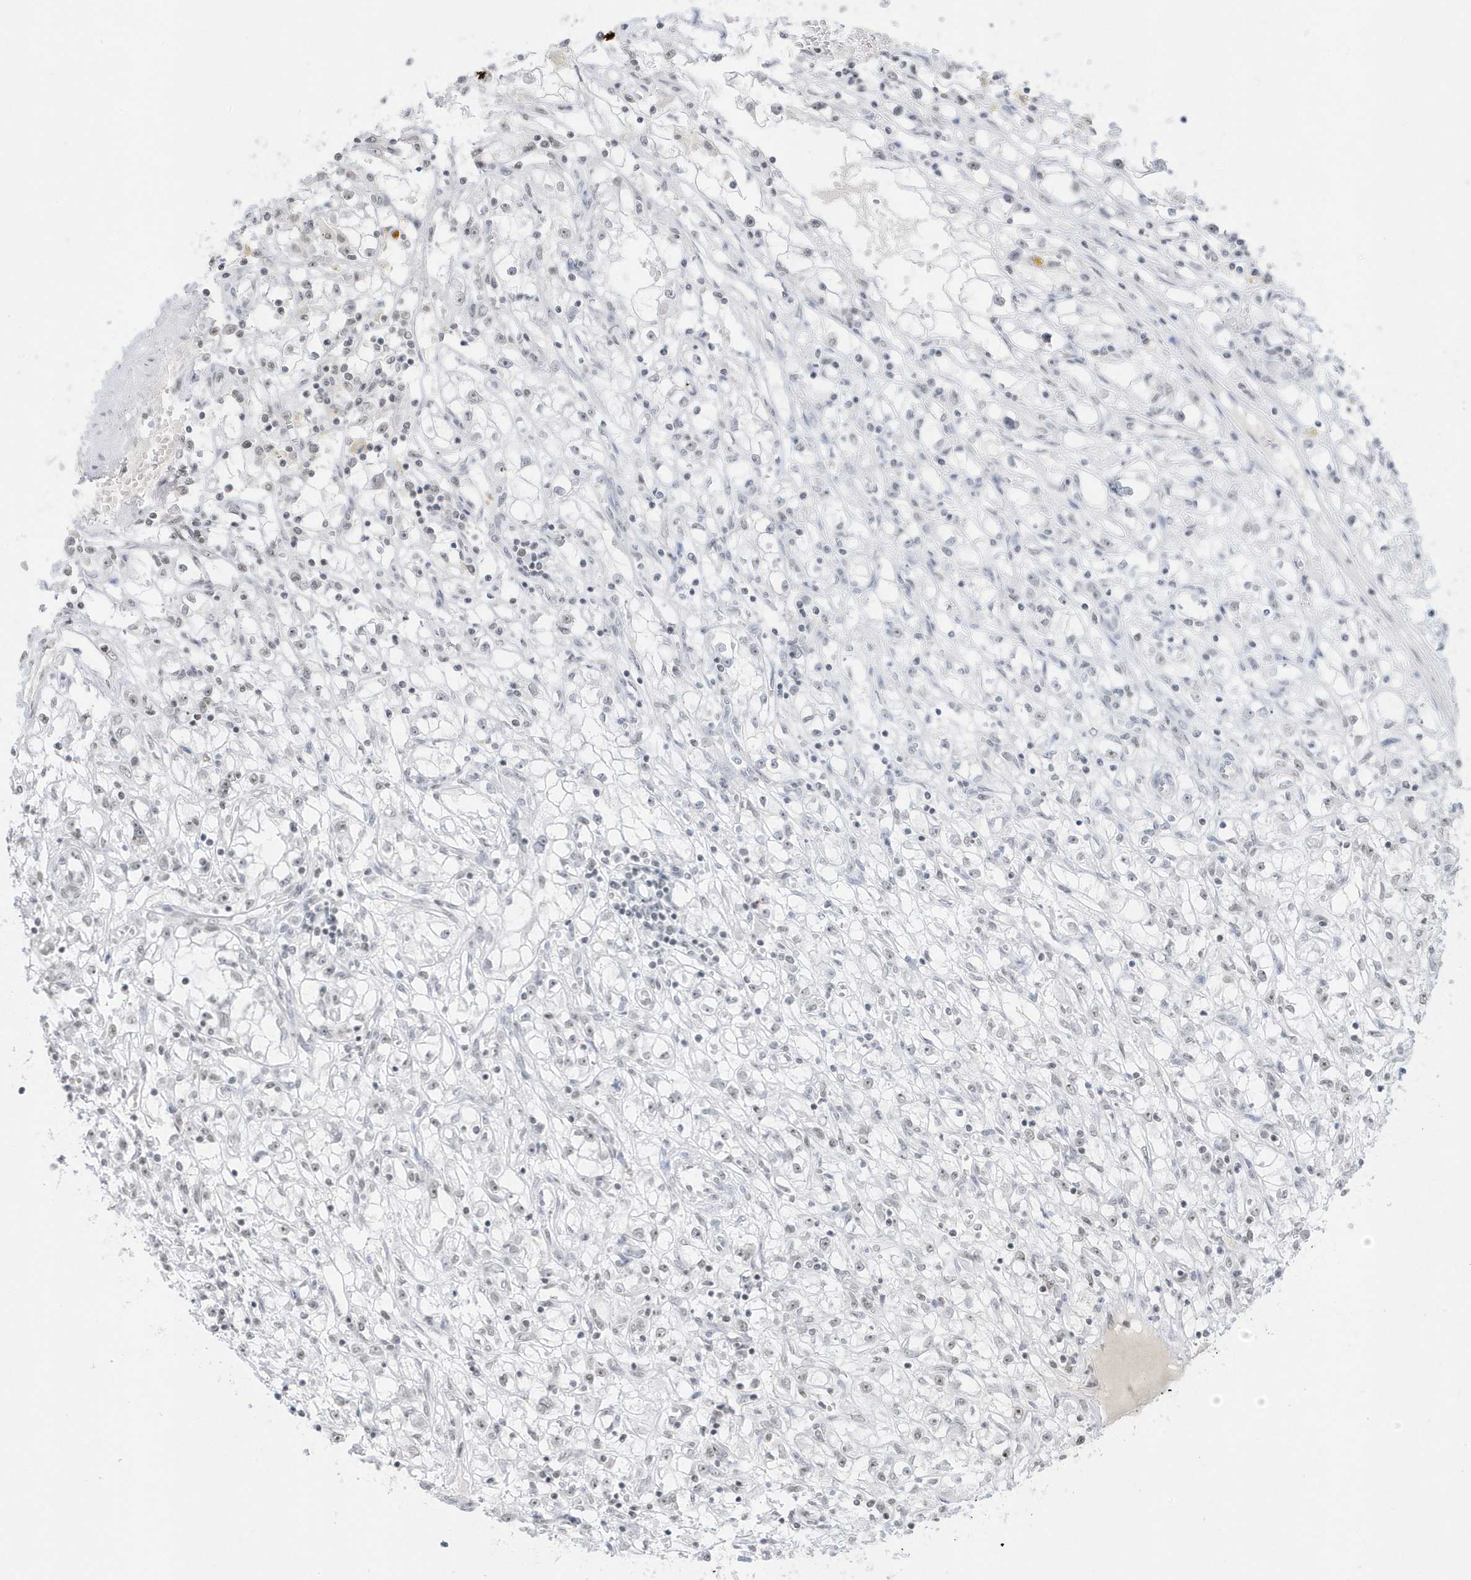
{"staining": {"intensity": "weak", "quantity": "<25%", "location": "nuclear"}, "tissue": "renal cancer", "cell_type": "Tumor cells", "image_type": "cancer", "snomed": [{"axis": "morphology", "description": "Adenocarcinoma, NOS"}, {"axis": "topography", "description": "Kidney"}], "caption": "High power microscopy histopathology image of an immunohistochemistry histopathology image of renal adenocarcinoma, revealing no significant positivity in tumor cells. (DAB IHC visualized using brightfield microscopy, high magnification).", "gene": "PPIL2", "patient": {"sex": "male", "age": 56}}